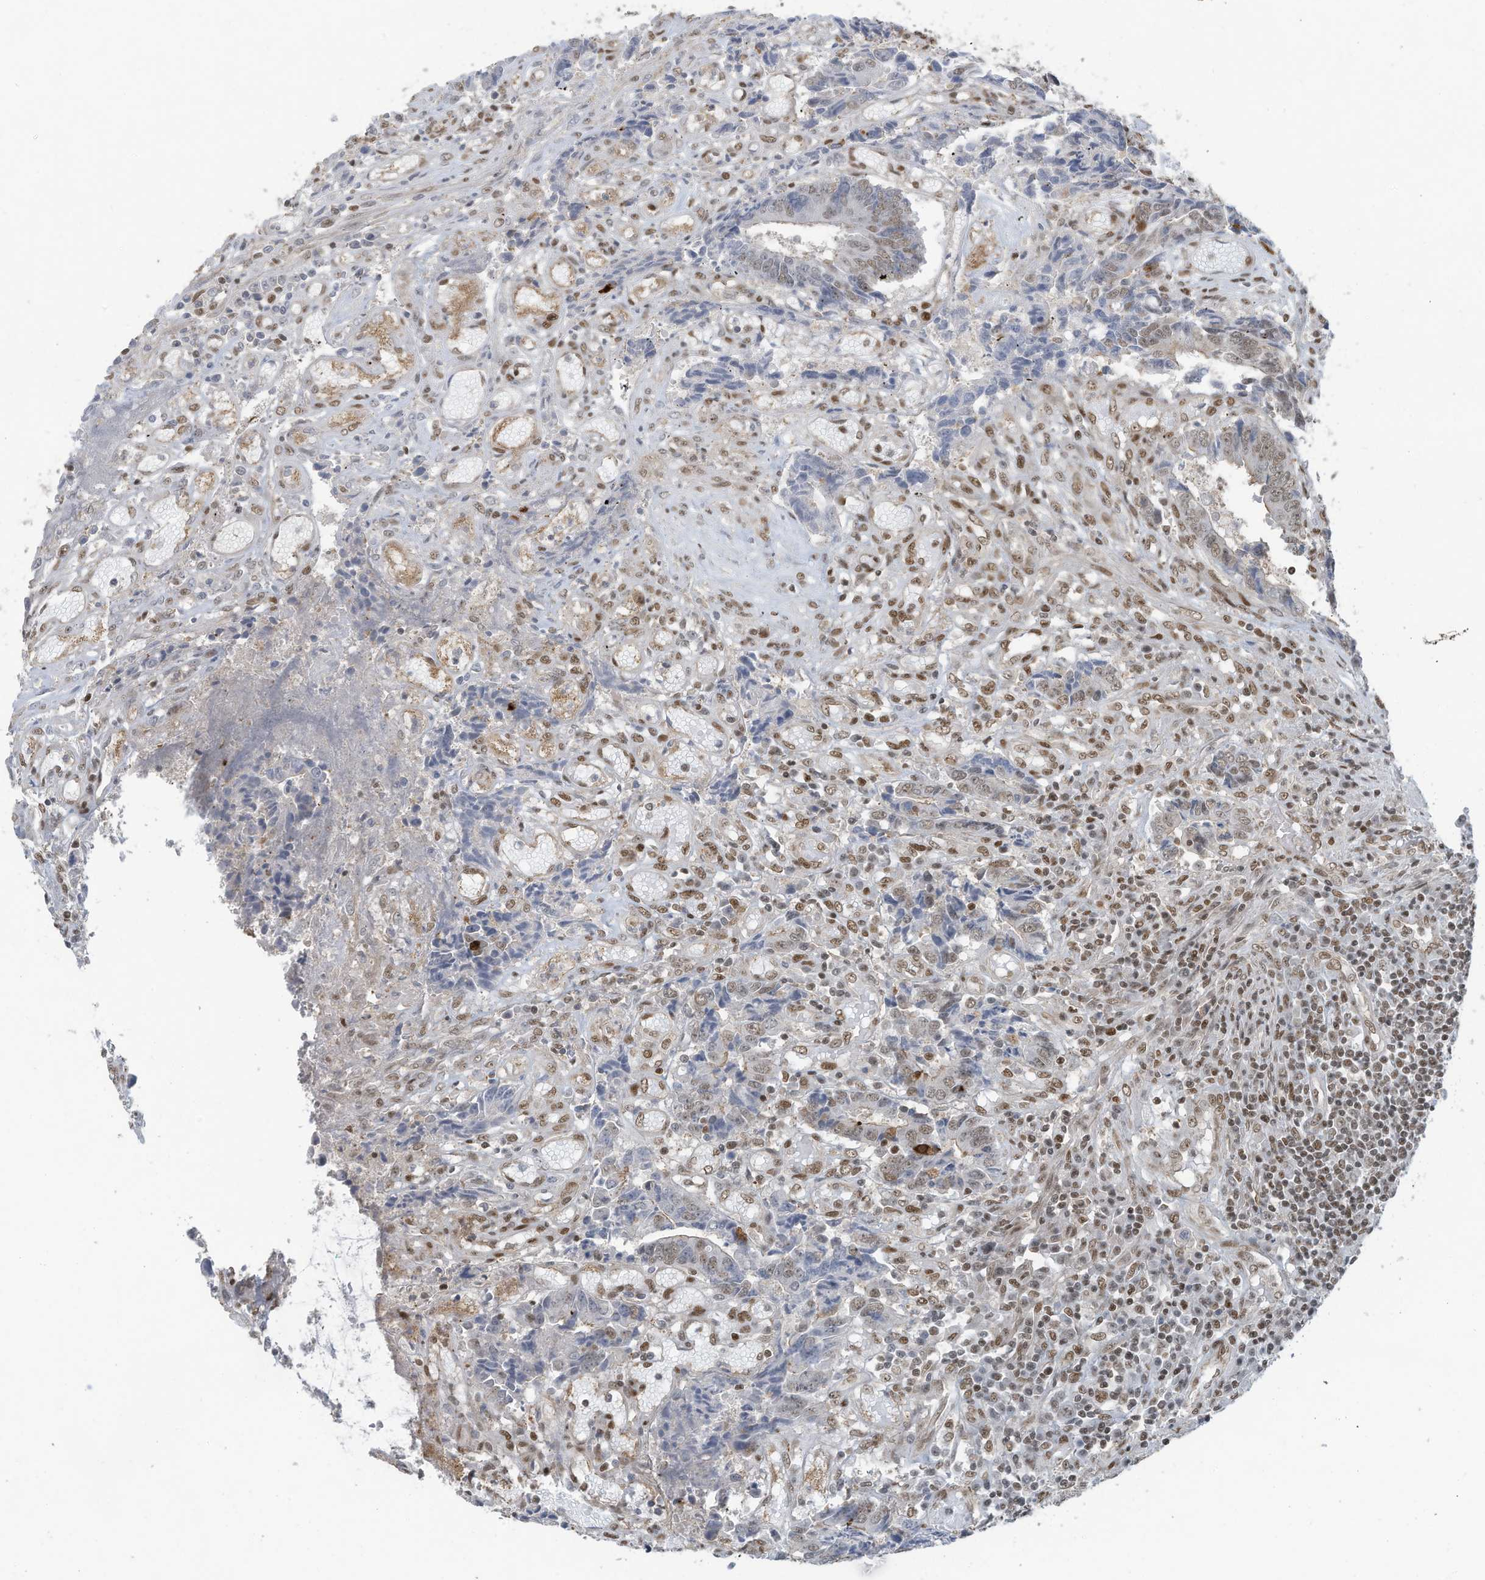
{"staining": {"intensity": "moderate", "quantity": "25%-75%", "location": "cytoplasmic/membranous,nuclear"}, "tissue": "colorectal cancer", "cell_type": "Tumor cells", "image_type": "cancer", "snomed": [{"axis": "morphology", "description": "Adenocarcinoma, NOS"}, {"axis": "topography", "description": "Rectum"}], "caption": "Tumor cells exhibit medium levels of moderate cytoplasmic/membranous and nuclear expression in approximately 25%-75% of cells in human adenocarcinoma (colorectal).", "gene": "DBR1", "patient": {"sex": "male", "age": 84}}